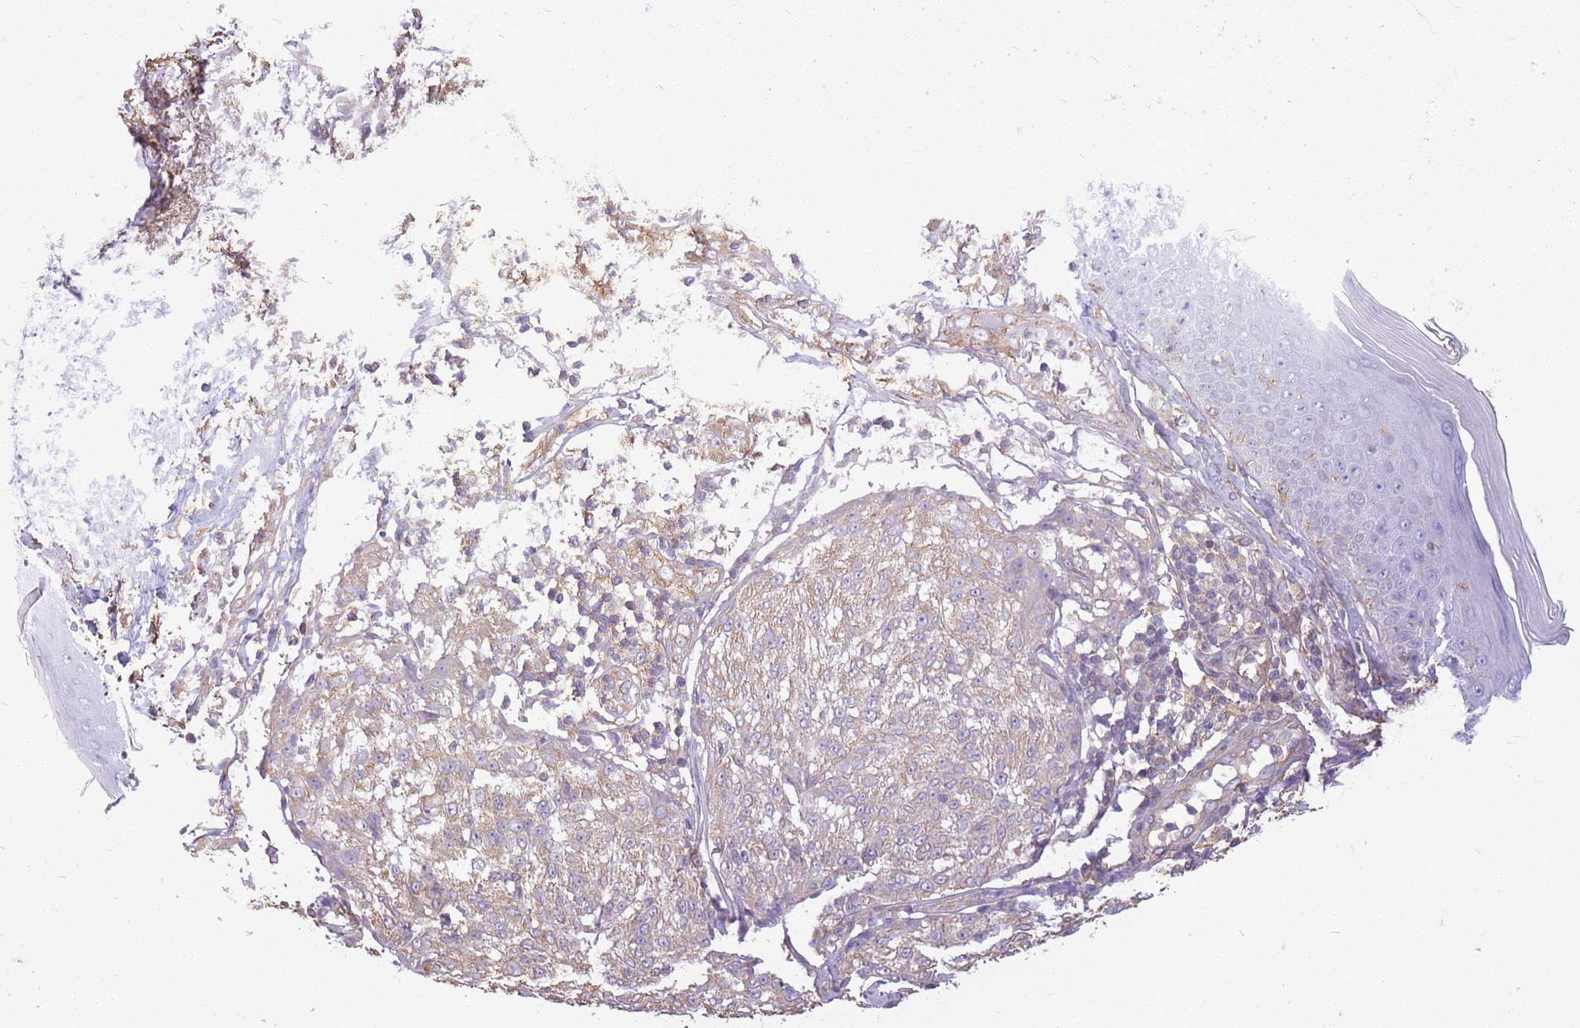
{"staining": {"intensity": "weak", "quantity": "25%-75%", "location": "cytoplasmic/membranous"}, "tissue": "melanoma", "cell_type": "Tumor cells", "image_type": "cancer", "snomed": [{"axis": "morphology", "description": "Malignant melanoma, NOS"}, {"axis": "topography", "description": "Skin"}], "caption": "The histopathology image exhibits a brown stain indicating the presence of a protein in the cytoplasmic/membranous of tumor cells in melanoma. (DAB IHC, brown staining for protein, blue staining for nuclei).", "gene": "ADD1", "patient": {"sex": "female", "age": 63}}